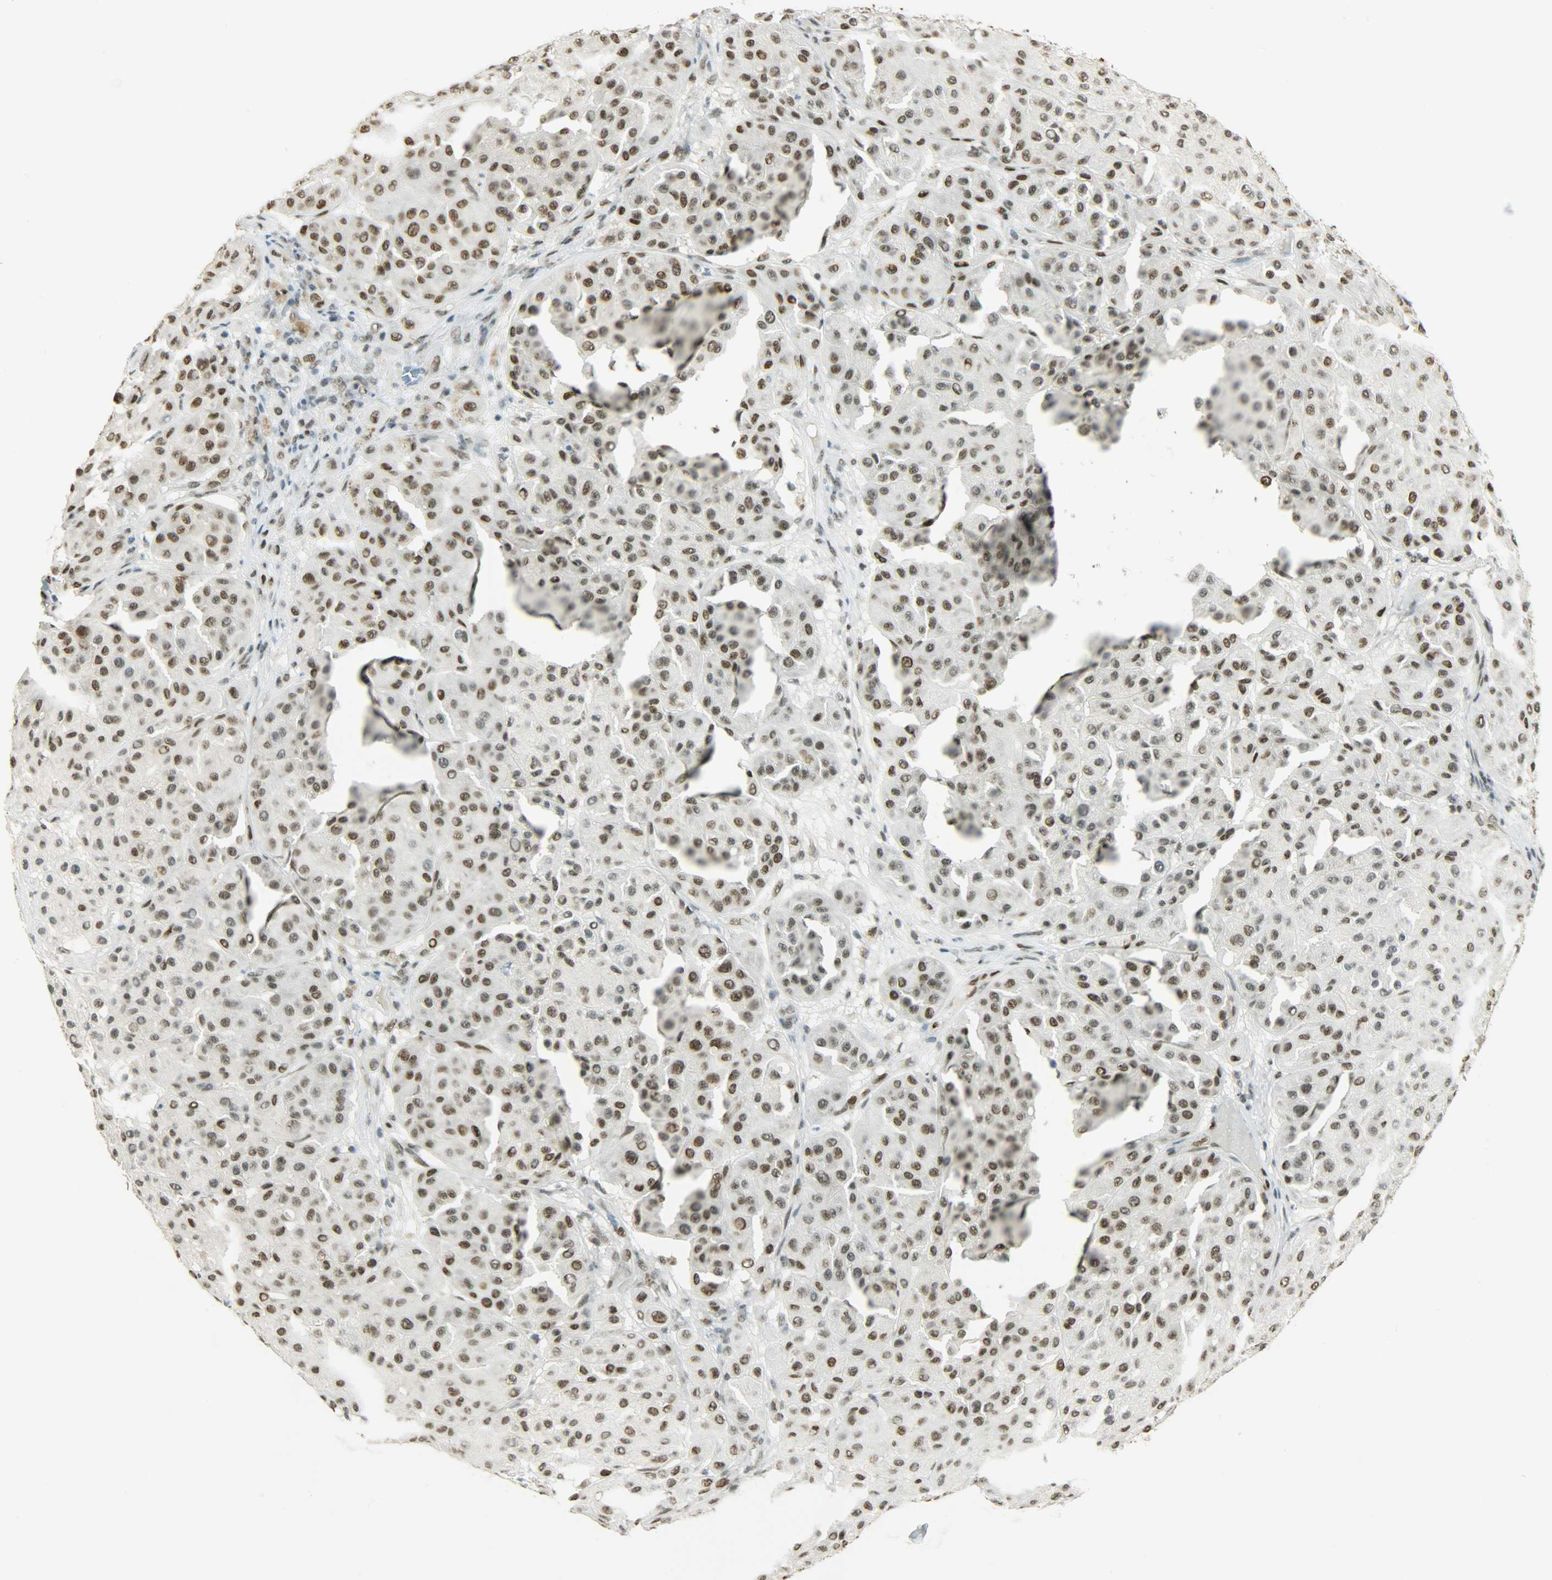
{"staining": {"intensity": "moderate", "quantity": ">75%", "location": "nuclear"}, "tissue": "melanoma", "cell_type": "Tumor cells", "image_type": "cancer", "snomed": [{"axis": "morphology", "description": "Normal tissue, NOS"}, {"axis": "morphology", "description": "Malignant melanoma, Metastatic site"}, {"axis": "topography", "description": "Skin"}], "caption": "Immunohistochemical staining of human melanoma exhibits moderate nuclear protein expression in about >75% of tumor cells. (DAB IHC, brown staining for protein, blue staining for nuclei).", "gene": "MYEF2", "patient": {"sex": "male", "age": 41}}